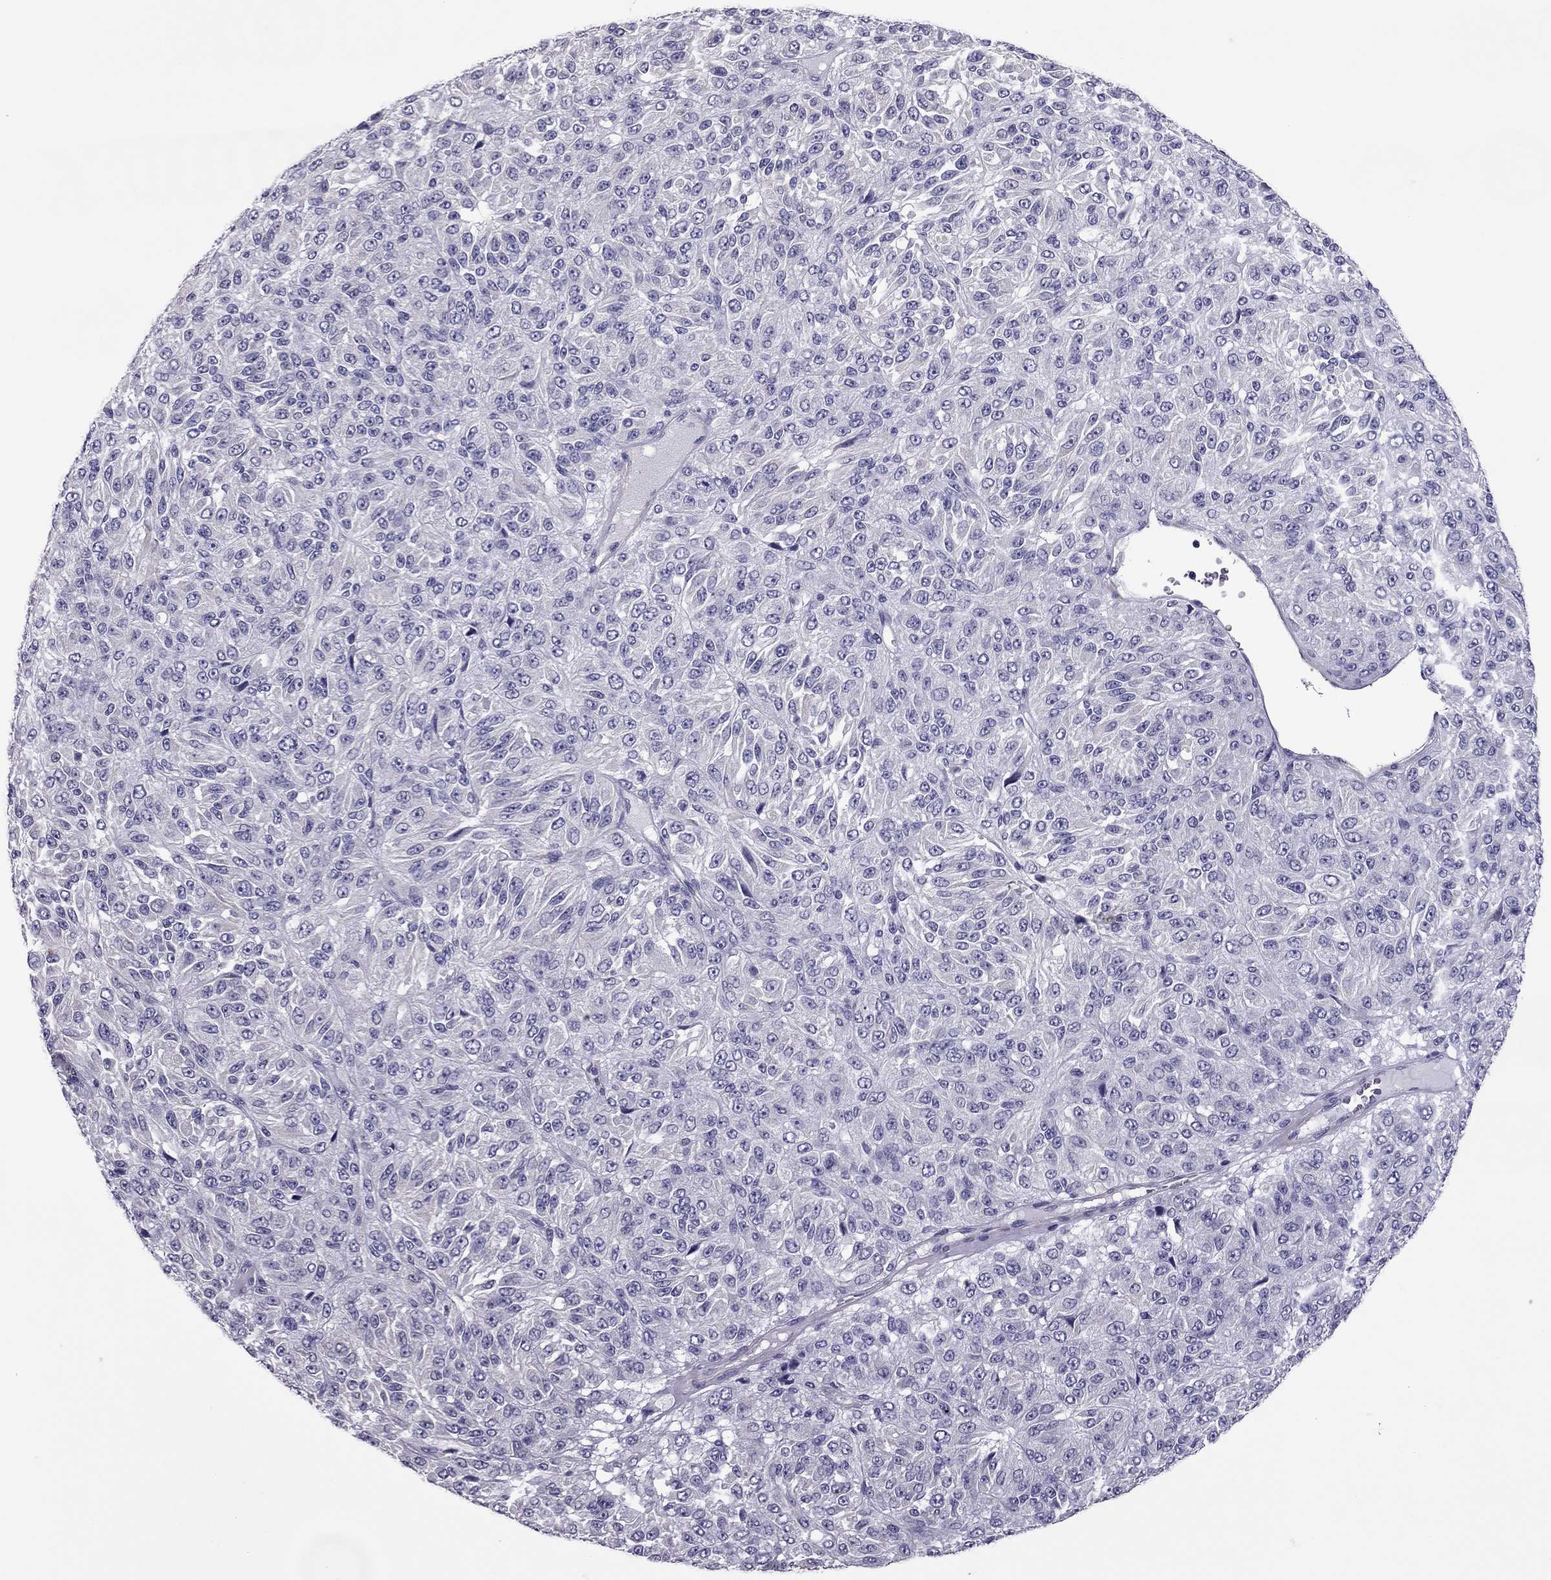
{"staining": {"intensity": "negative", "quantity": "none", "location": "none"}, "tissue": "melanoma", "cell_type": "Tumor cells", "image_type": "cancer", "snomed": [{"axis": "morphology", "description": "Malignant melanoma, Metastatic site"}, {"axis": "topography", "description": "Brain"}], "caption": "Protein analysis of melanoma reveals no significant expression in tumor cells.", "gene": "SLC16A8", "patient": {"sex": "female", "age": 56}}